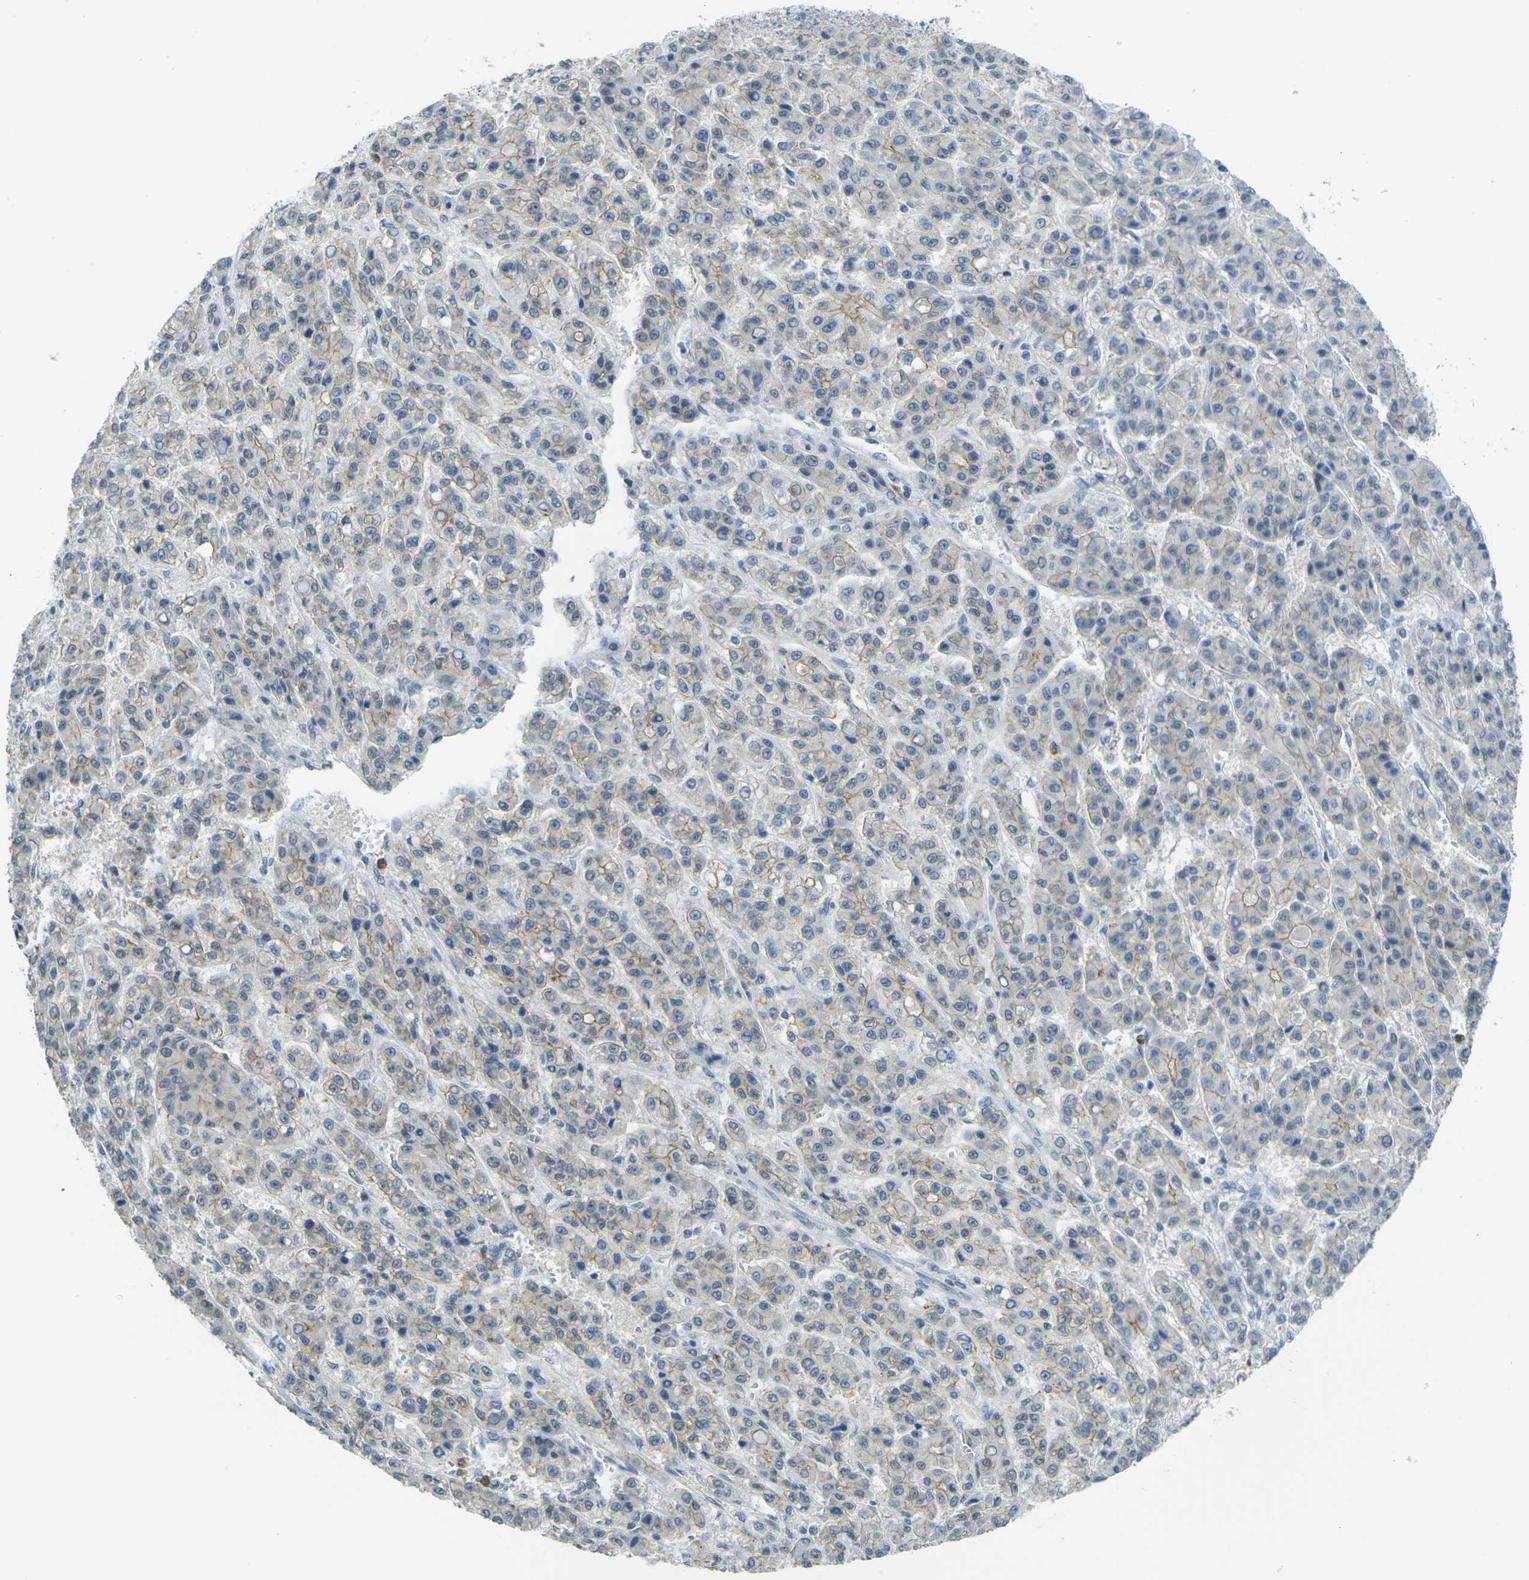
{"staining": {"intensity": "moderate", "quantity": "<25%", "location": "cytoplasmic/membranous"}, "tissue": "liver cancer", "cell_type": "Tumor cells", "image_type": "cancer", "snomed": [{"axis": "morphology", "description": "Carcinoma, Hepatocellular, NOS"}, {"axis": "topography", "description": "Liver"}], "caption": "Protein staining by IHC reveals moderate cytoplasmic/membranous positivity in approximately <25% of tumor cells in liver cancer.", "gene": "SPTBN2", "patient": {"sex": "male", "age": 70}}